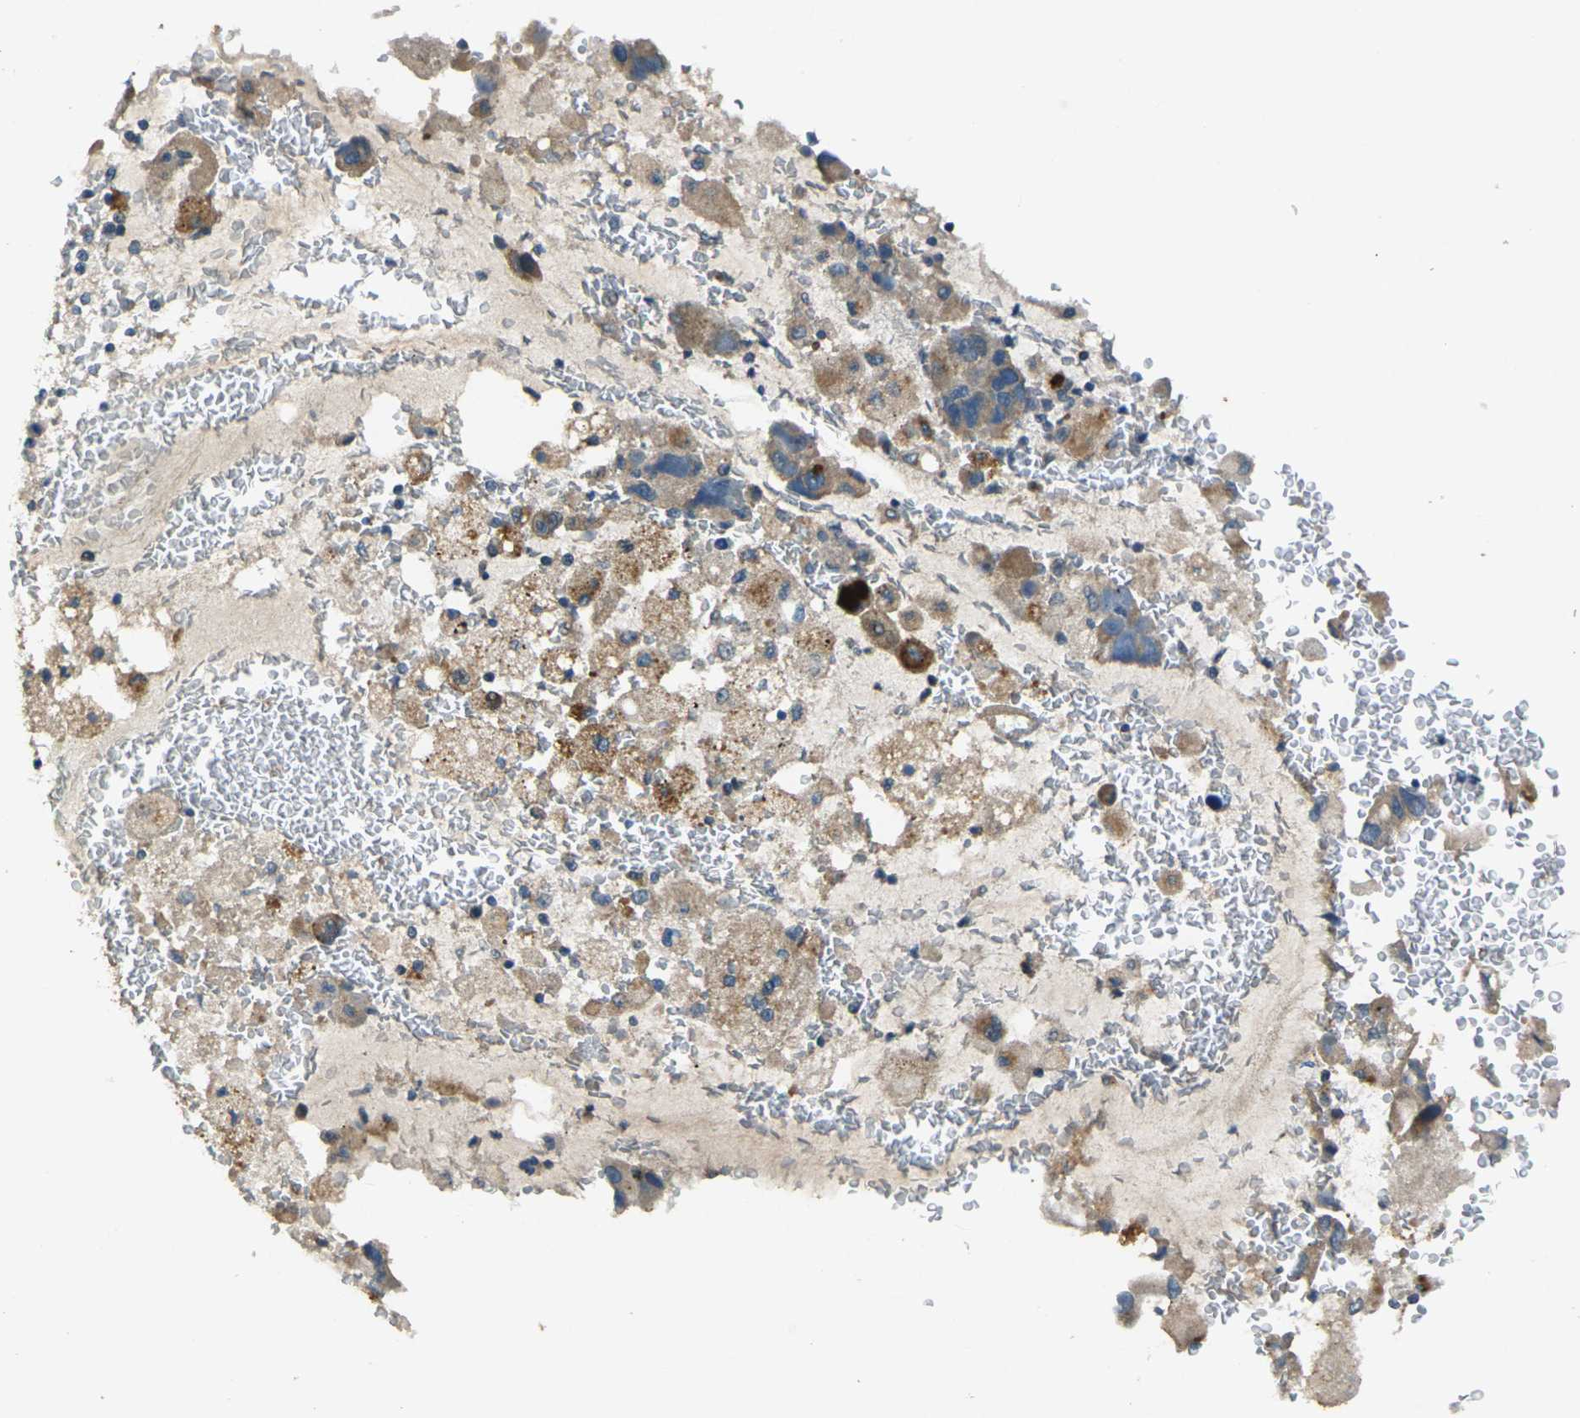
{"staining": {"intensity": "moderate", "quantity": ">75%", "location": "cytoplasmic/membranous"}, "tissue": "bronchus", "cell_type": "Respiratory epithelial cells", "image_type": "normal", "snomed": [{"axis": "morphology", "description": "Normal tissue, NOS"}, {"axis": "morphology", "description": "Adenocarcinoma, NOS"}, {"axis": "morphology", "description": "Adenocarcinoma, metastatic, NOS"}, {"axis": "topography", "description": "Lymph node"}, {"axis": "topography", "description": "Bronchus"}, {"axis": "topography", "description": "Lung"}], "caption": "Protein analysis of normal bronchus exhibits moderate cytoplasmic/membranous expression in about >75% of respiratory epithelial cells. Using DAB (3,3'-diaminobenzidine) (brown) and hematoxylin (blue) stains, captured at high magnification using brightfield microscopy.", "gene": "EDNRA", "patient": {"sex": "female", "age": 54}}